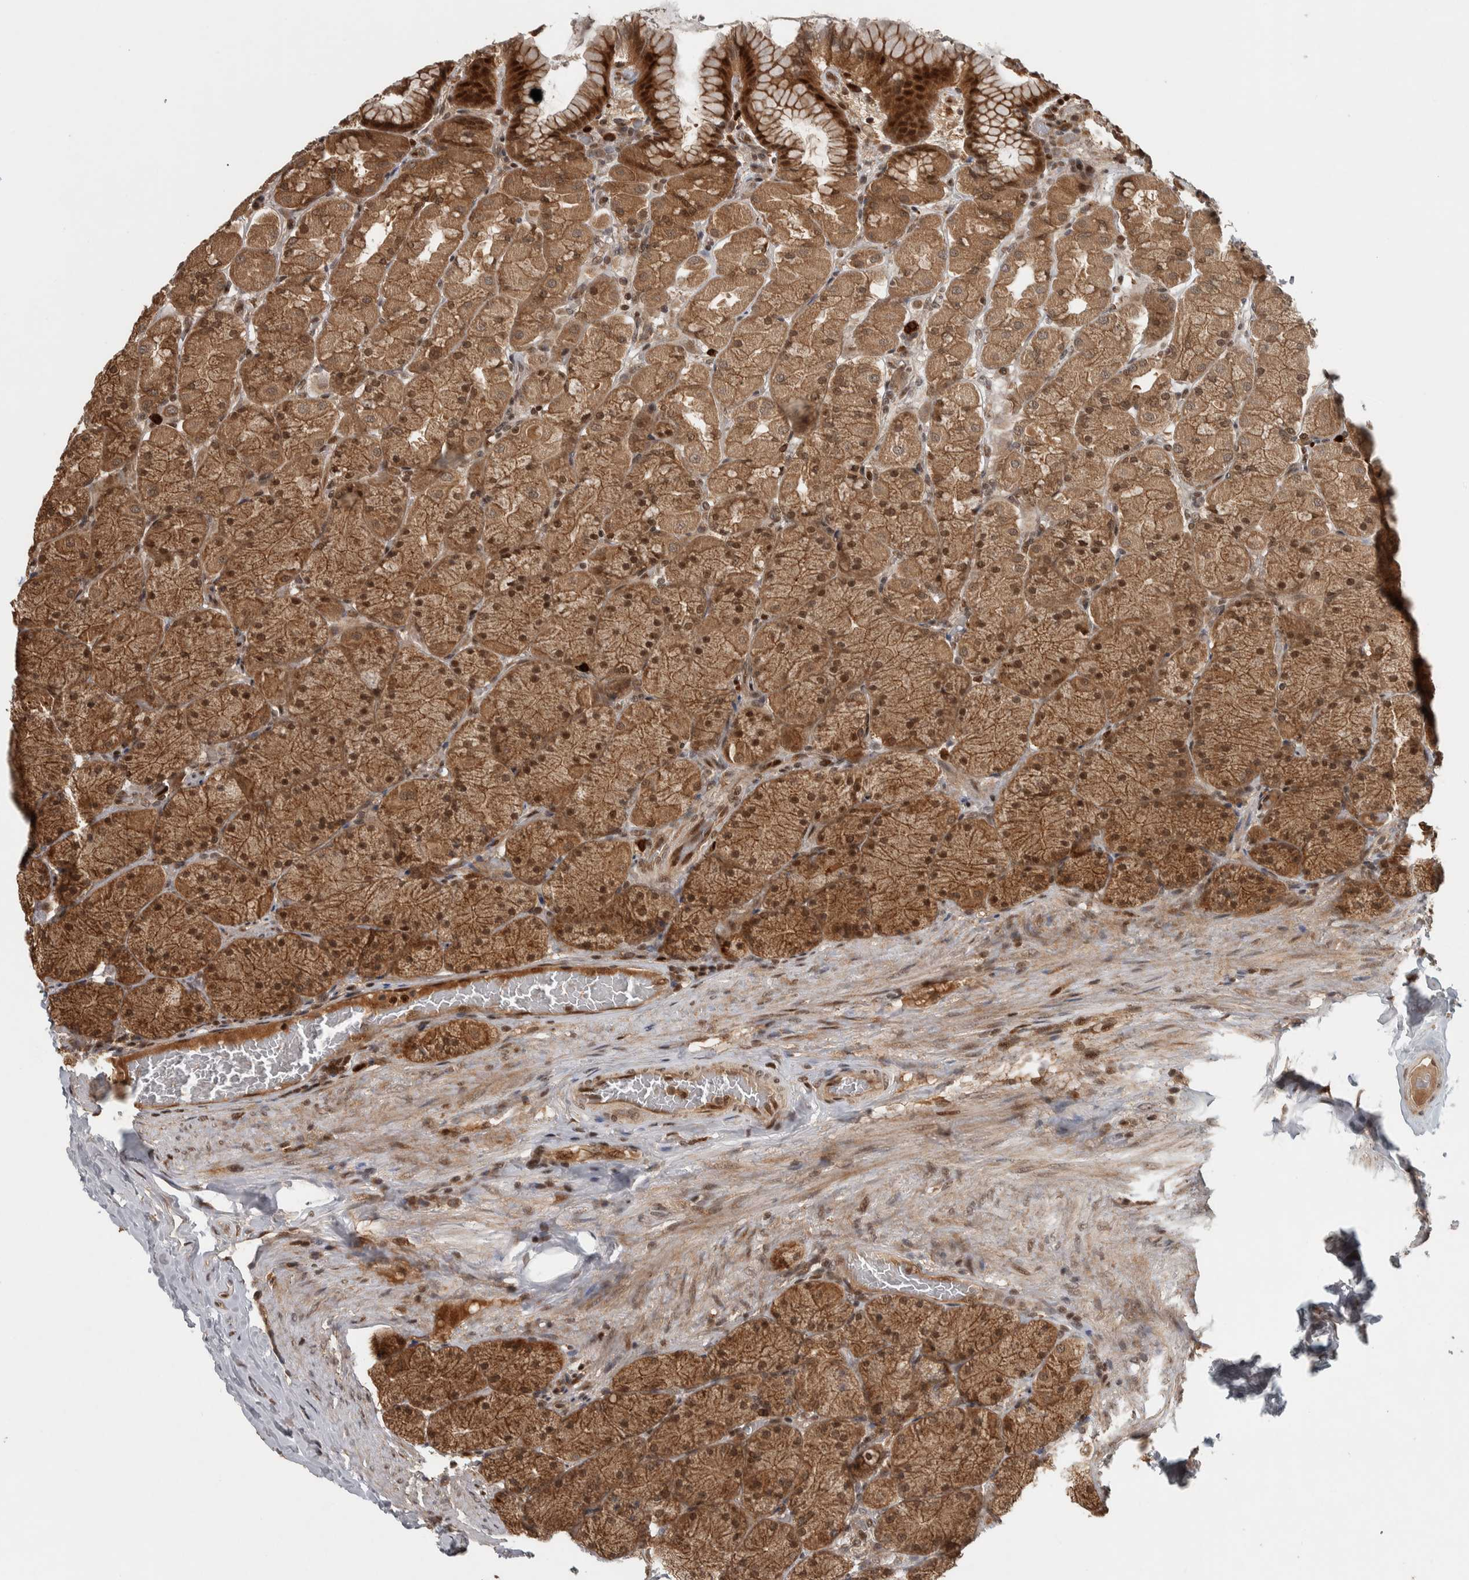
{"staining": {"intensity": "strong", "quantity": ">75%", "location": "cytoplasmic/membranous,nuclear"}, "tissue": "stomach", "cell_type": "Glandular cells", "image_type": "normal", "snomed": [{"axis": "morphology", "description": "Normal tissue, NOS"}, {"axis": "topography", "description": "Stomach, upper"}], "caption": "Immunohistochemical staining of normal stomach exhibits strong cytoplasmic/membranous,nuclear protein expression in approximately >75% of glandular cells.", "gene": "RPS6KA4", "patient": {"sex": "female", "age": 56}}